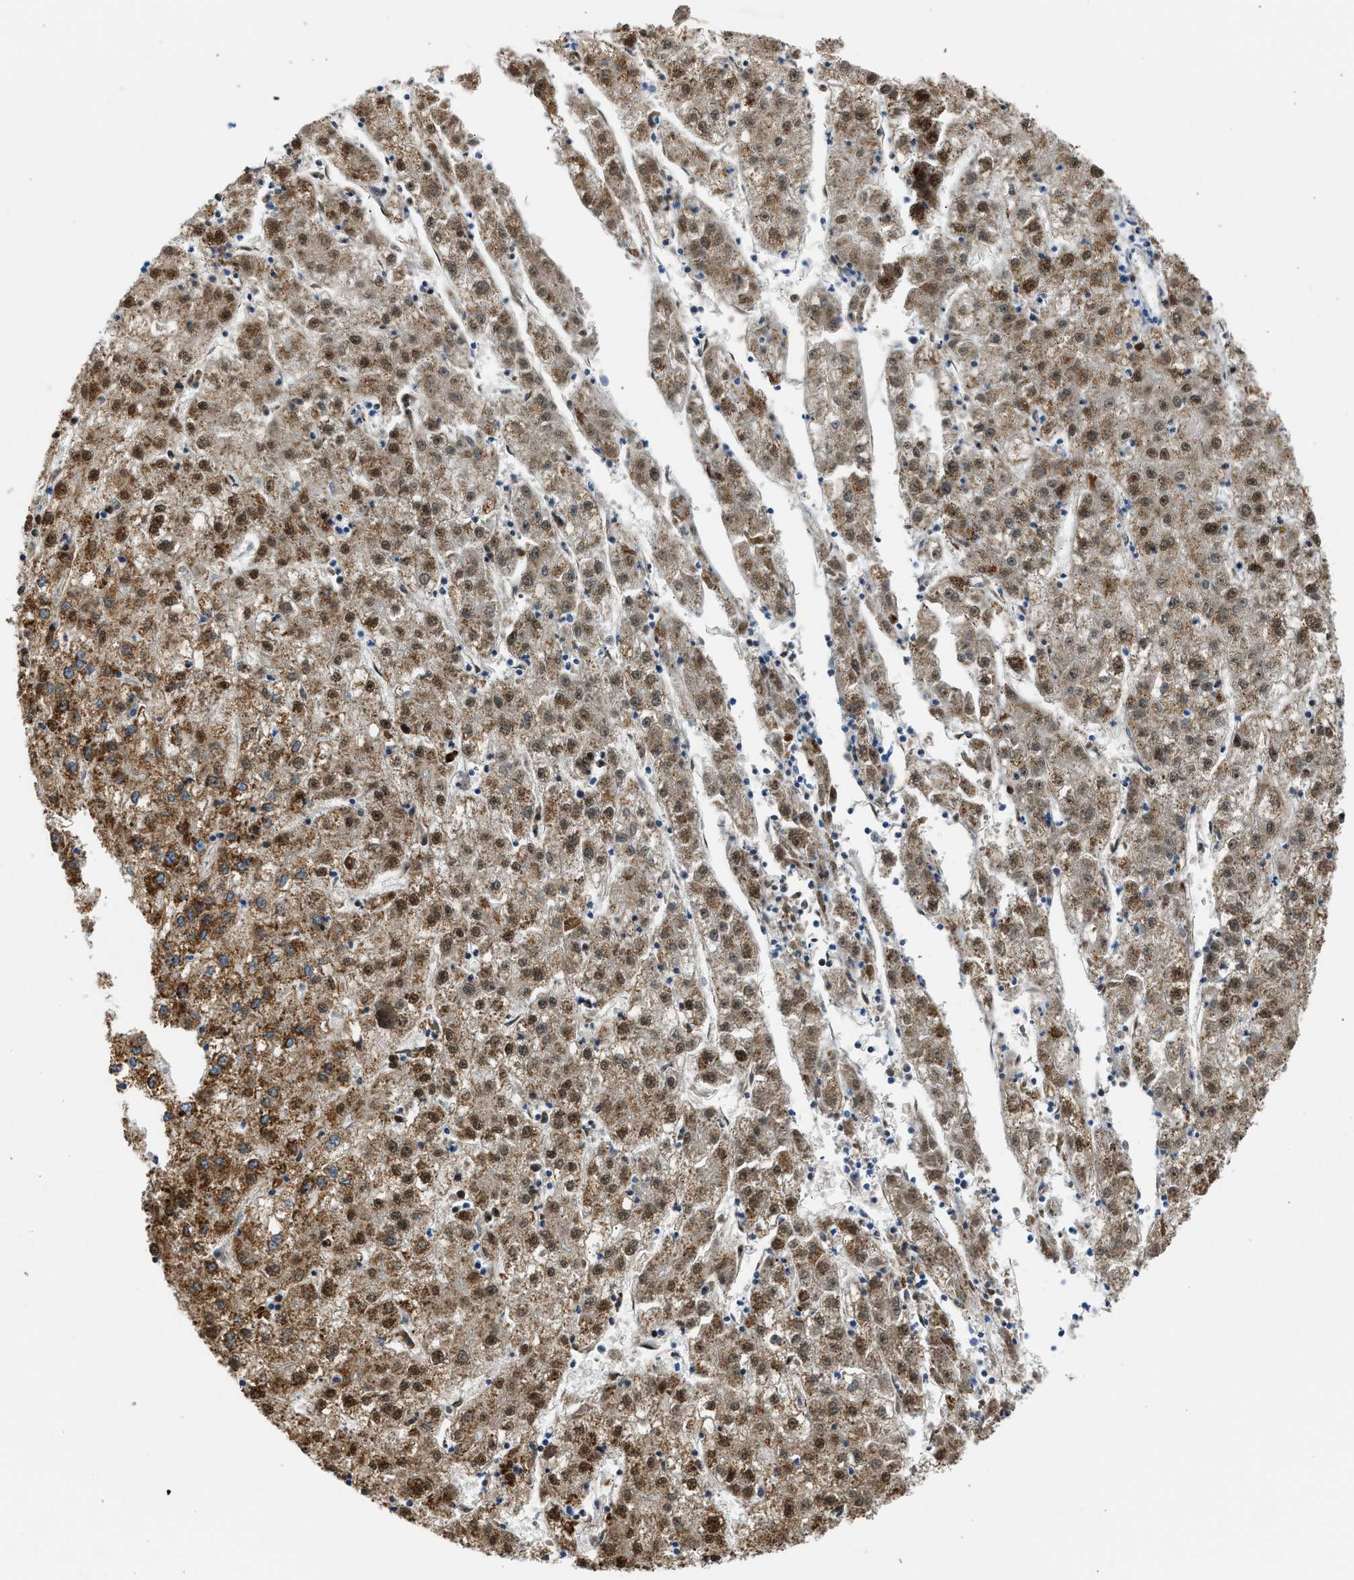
{"staining": {"intensity": "moderate", "quantity": ">75%", "location": "cytoplasmic/membranous,nuclear"}, "tissue": "liver cancer", "cell_type": "Tumor cells", "image_type": "cancer", "snomed": [{"axis": "morphology", "description": "Carcinoma, Hepatocellular, NOS"}, {"axis": "topography", "description": "Liver"}], "caption": "The immunohistochemical stain shows moderate cytoplasmic/membranous and nuclear staining in tumor cells of liver cancer tissue.", "gene": "CAMKK2", "patient": {"sex": "male", "age": 72}}